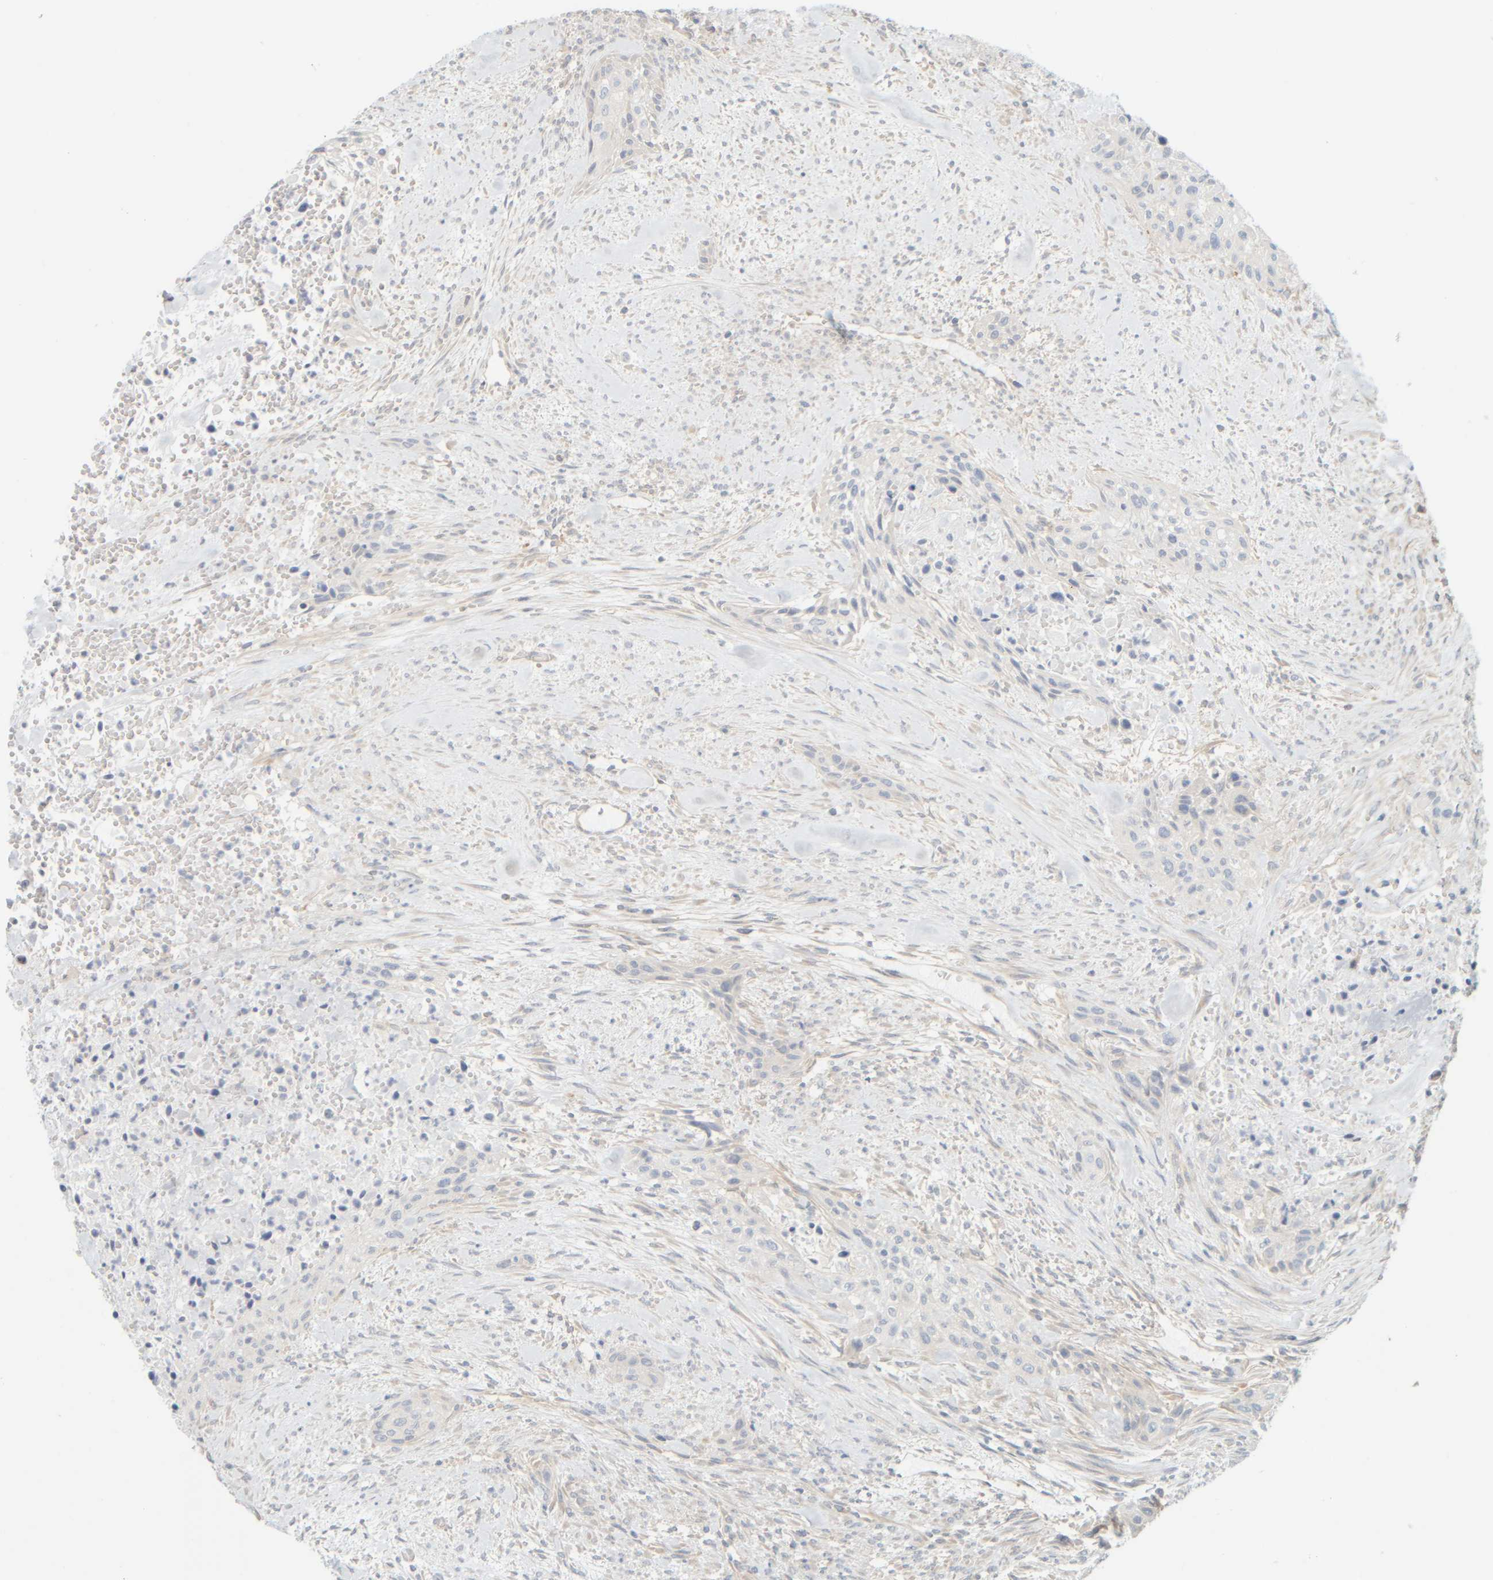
{"staining": {"intensity": "negative", "quantity": "none", "location": "none"}, "tissue": "urothelial cancer", "cell_type": "Tumor cells", "image_type": "cancer", "snomed": [{"axis": "morphology", "description": "Urothelial carcinoma, High grade"}, {"axis": "topography", "description": "Urinary bladder"}], "caption": "This is a histopathology image of immunohistochemistry staining of high-grade urothelial carcinoma, which shows no expression in tumor cells.", "gene": "PTGES3L-AARSD1", "patient": {"sex": "male", "age": 35}}